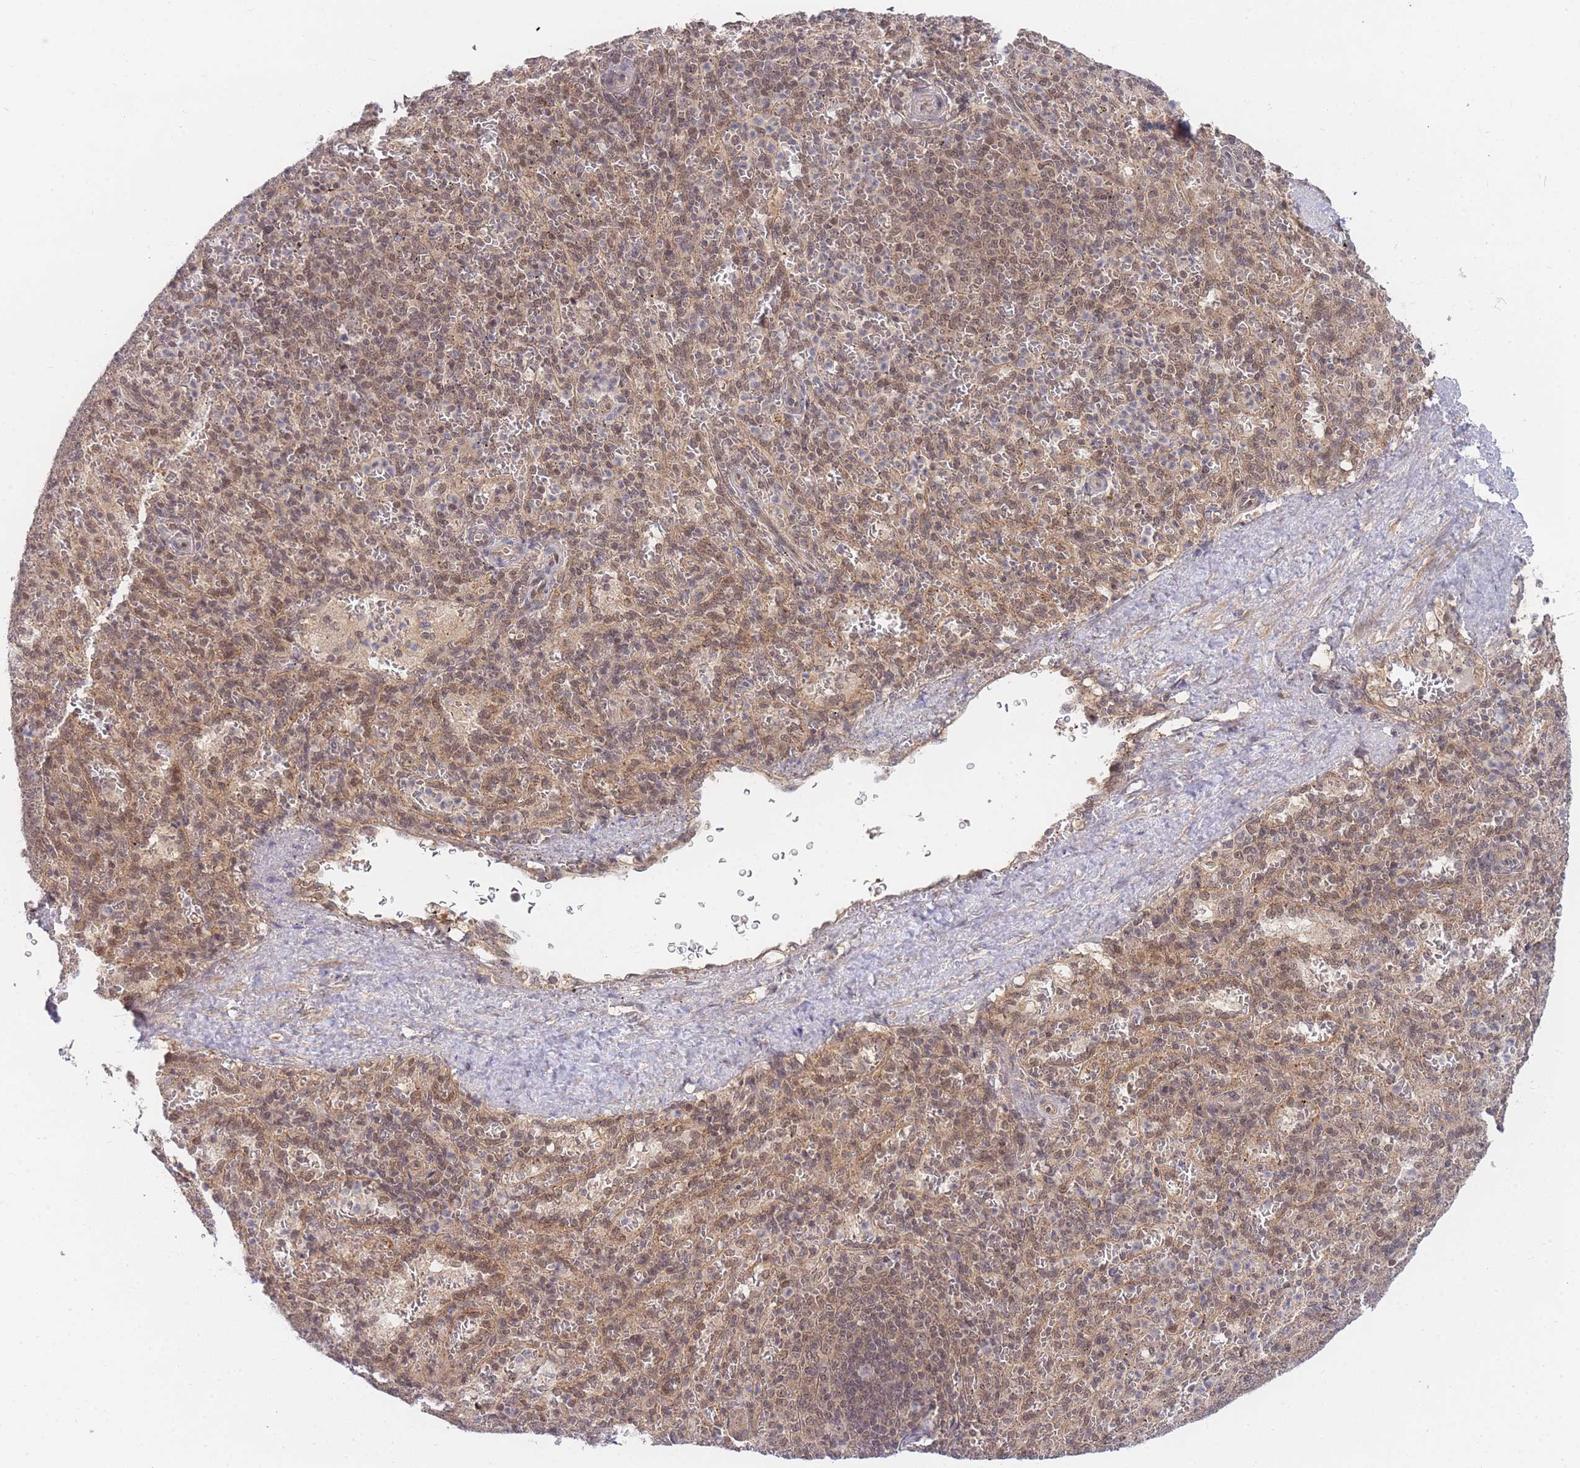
{"staining": {"intensity": "moderate", "quantity": "25%-75%", "location": "cytoplasmic/membranous,nuclear"}, "tissue": "spleen", "cell_type": "Cells in red pulp", "image_type": "normal", "snomed": [{"axis": "morphology", "description": "Normal tissue, NOS"}, {"axis": "topography", "description": "Spleen"}], "caption": "Immunohistochemistry micrograph of benign spleen stained for a protein (brown), which displays medium levels of moderate cytoplasmic/membranous,nuclear staining in approximately 25%-75% of cells in red pulp.", "gene": "KIAA1191", "patient": {"sex": "female", "age": 21}}